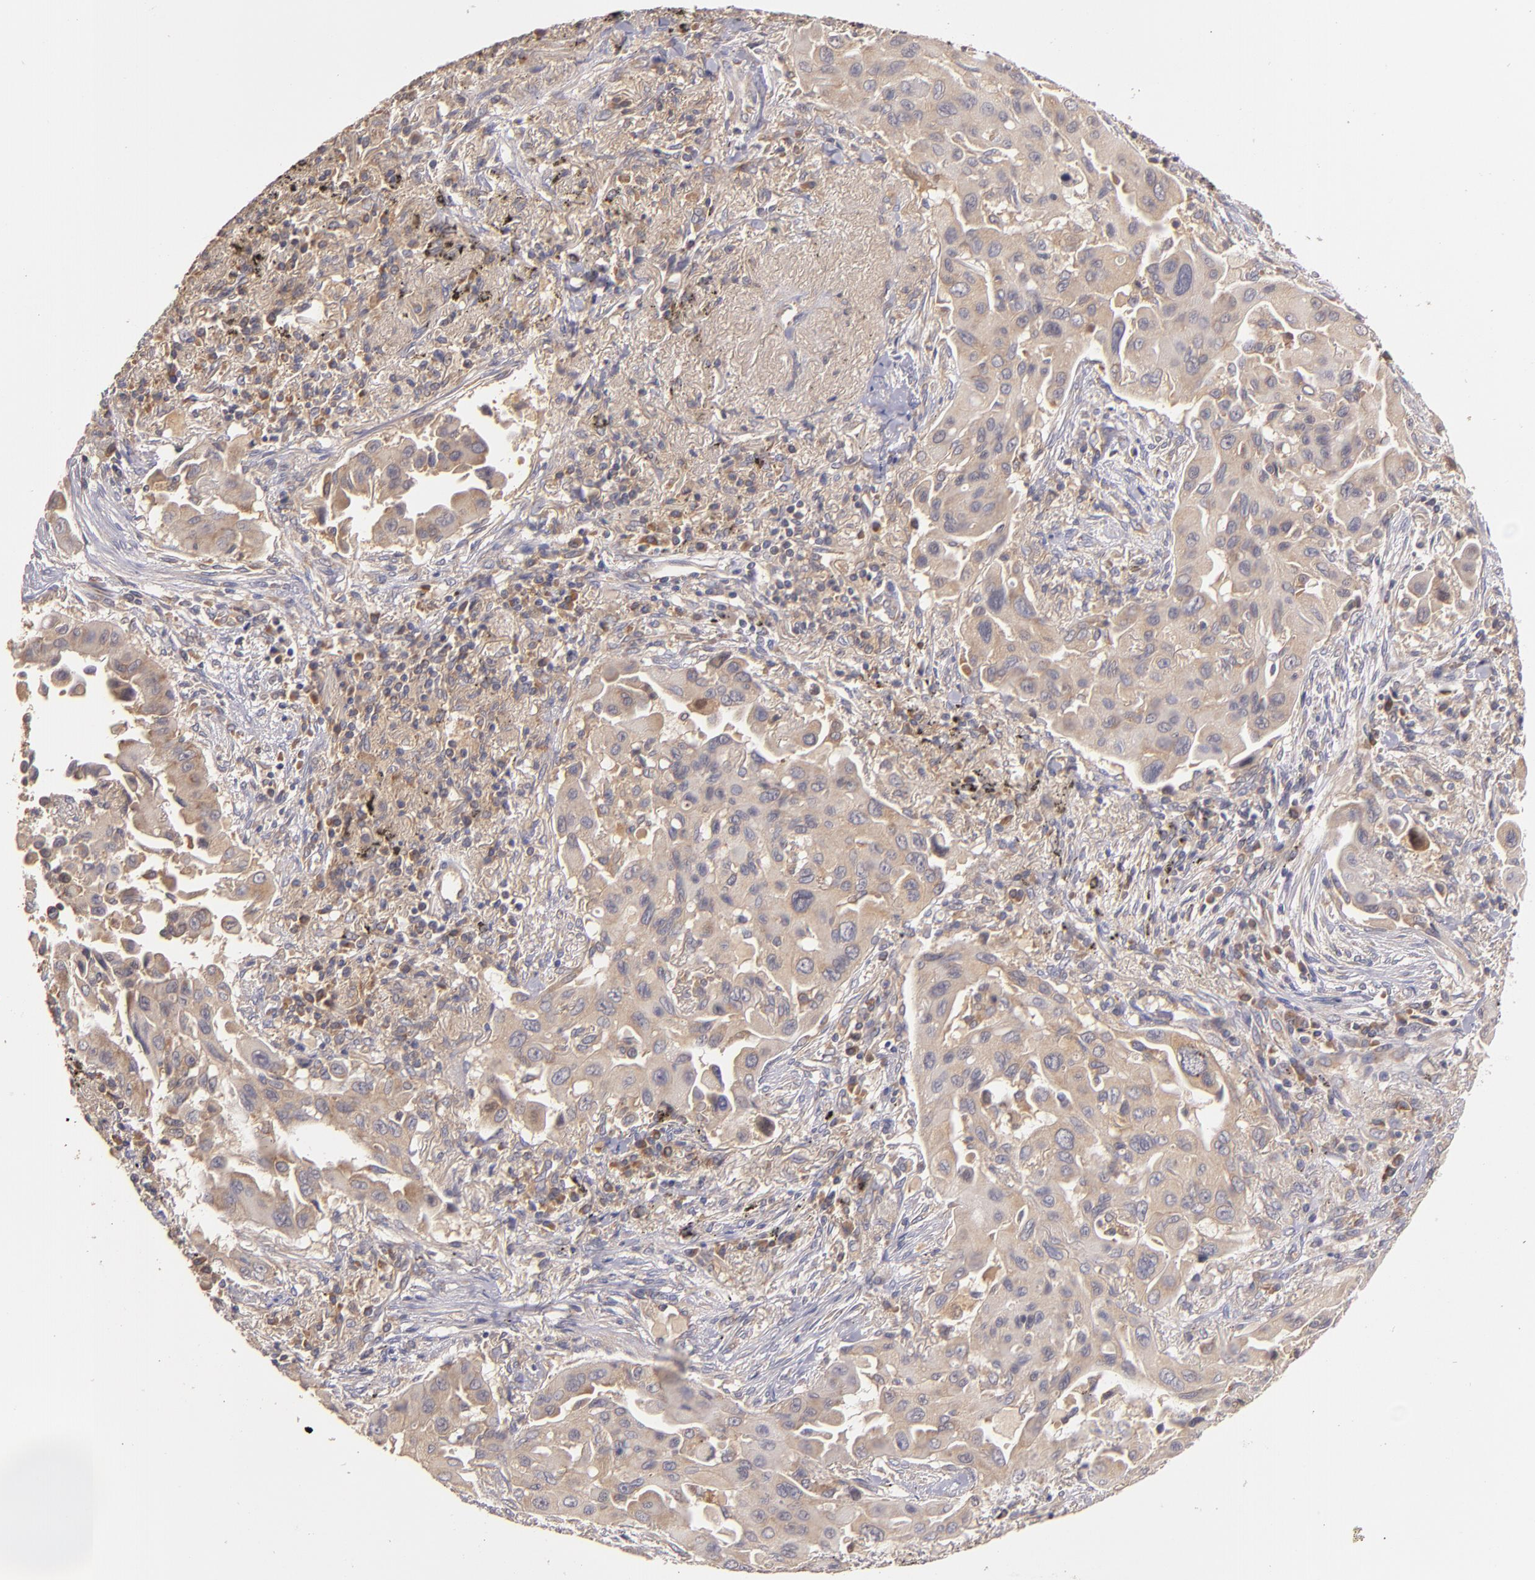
{"staining": {"intensity": "moderate", "quantity": ">75%", "location": "cytoplasmic/membranous"}, "tissue": "lung cancer", "cell_type": "Tumor cells", "image_type": "cancer", "snomed": [{"axis": "morphology", "description": "Adenocarcinoma, NOS"}, {"axis": "topography", "description": "Lung"}], "caption": "Lung cancer (adenocarcinoma) was stained to show a protein in brown. There is medium levels of moderate cytoplasmic/membranous staining in approximately >75% of tumor cells.", "gene": "UPF3B", "patient": {"sex": "male", "age": 68}}